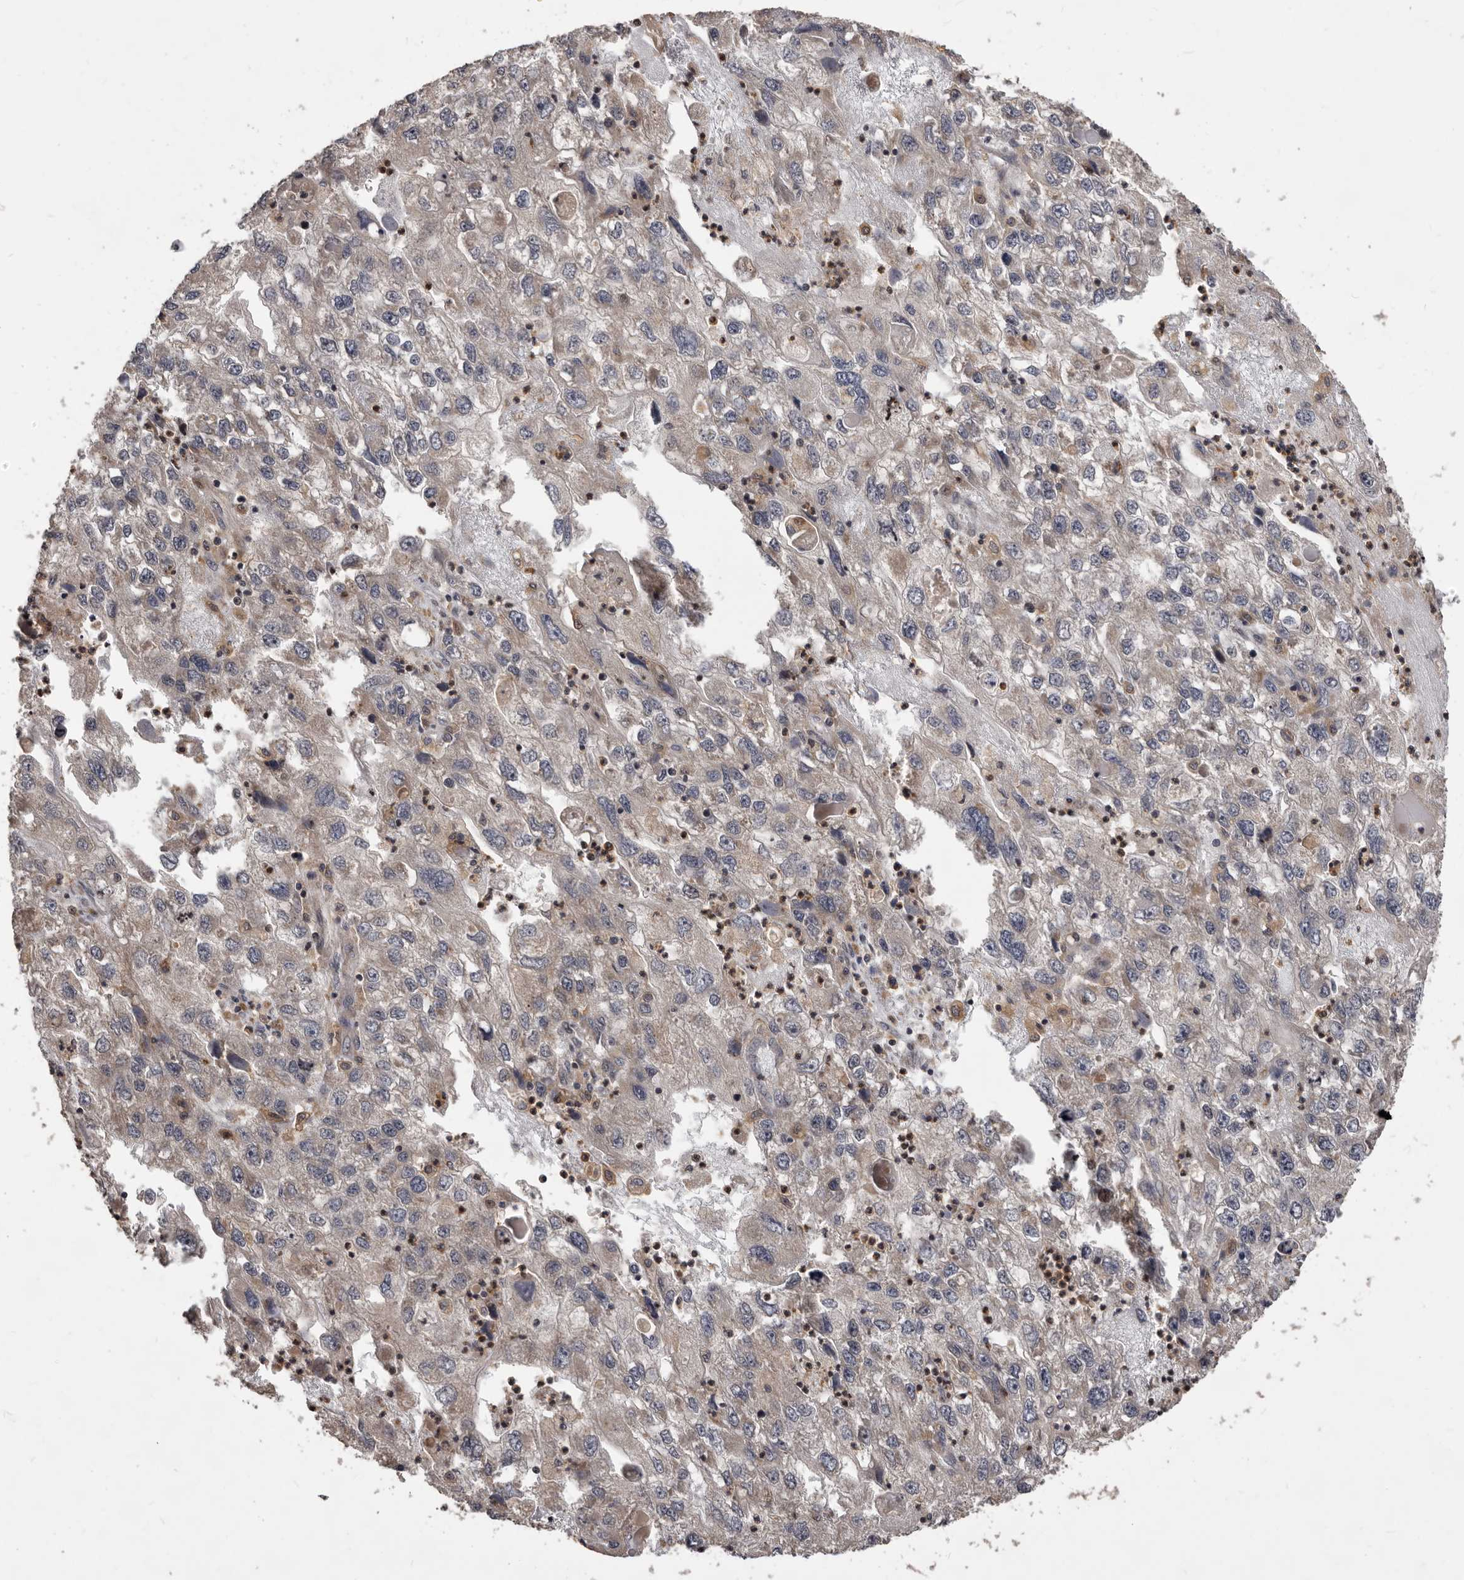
{"staining": {"intensity": "moderate", "quantity": "<25%", "location": "cytoplasmic/membranous"}, "tissue": "endometrial cancer", "cell_type": "Tumor cells", "image_type": "cancer", "snomed": [{"axis": "morphology", "description": "Adenocarcinoma, NOS"}, {"axis": "topography", "description": "Endometrium"}], "caption": "Immunohistochemistry image of endometrial cancer (adenocarcinoma) stained for a protein (brown), which reveals low levels of moderate cytoplasmic/membranous positivity in approximately <25% of tumor cells.", "gene": "RNF187", "patient": {"sex": "female", "age": 49}}